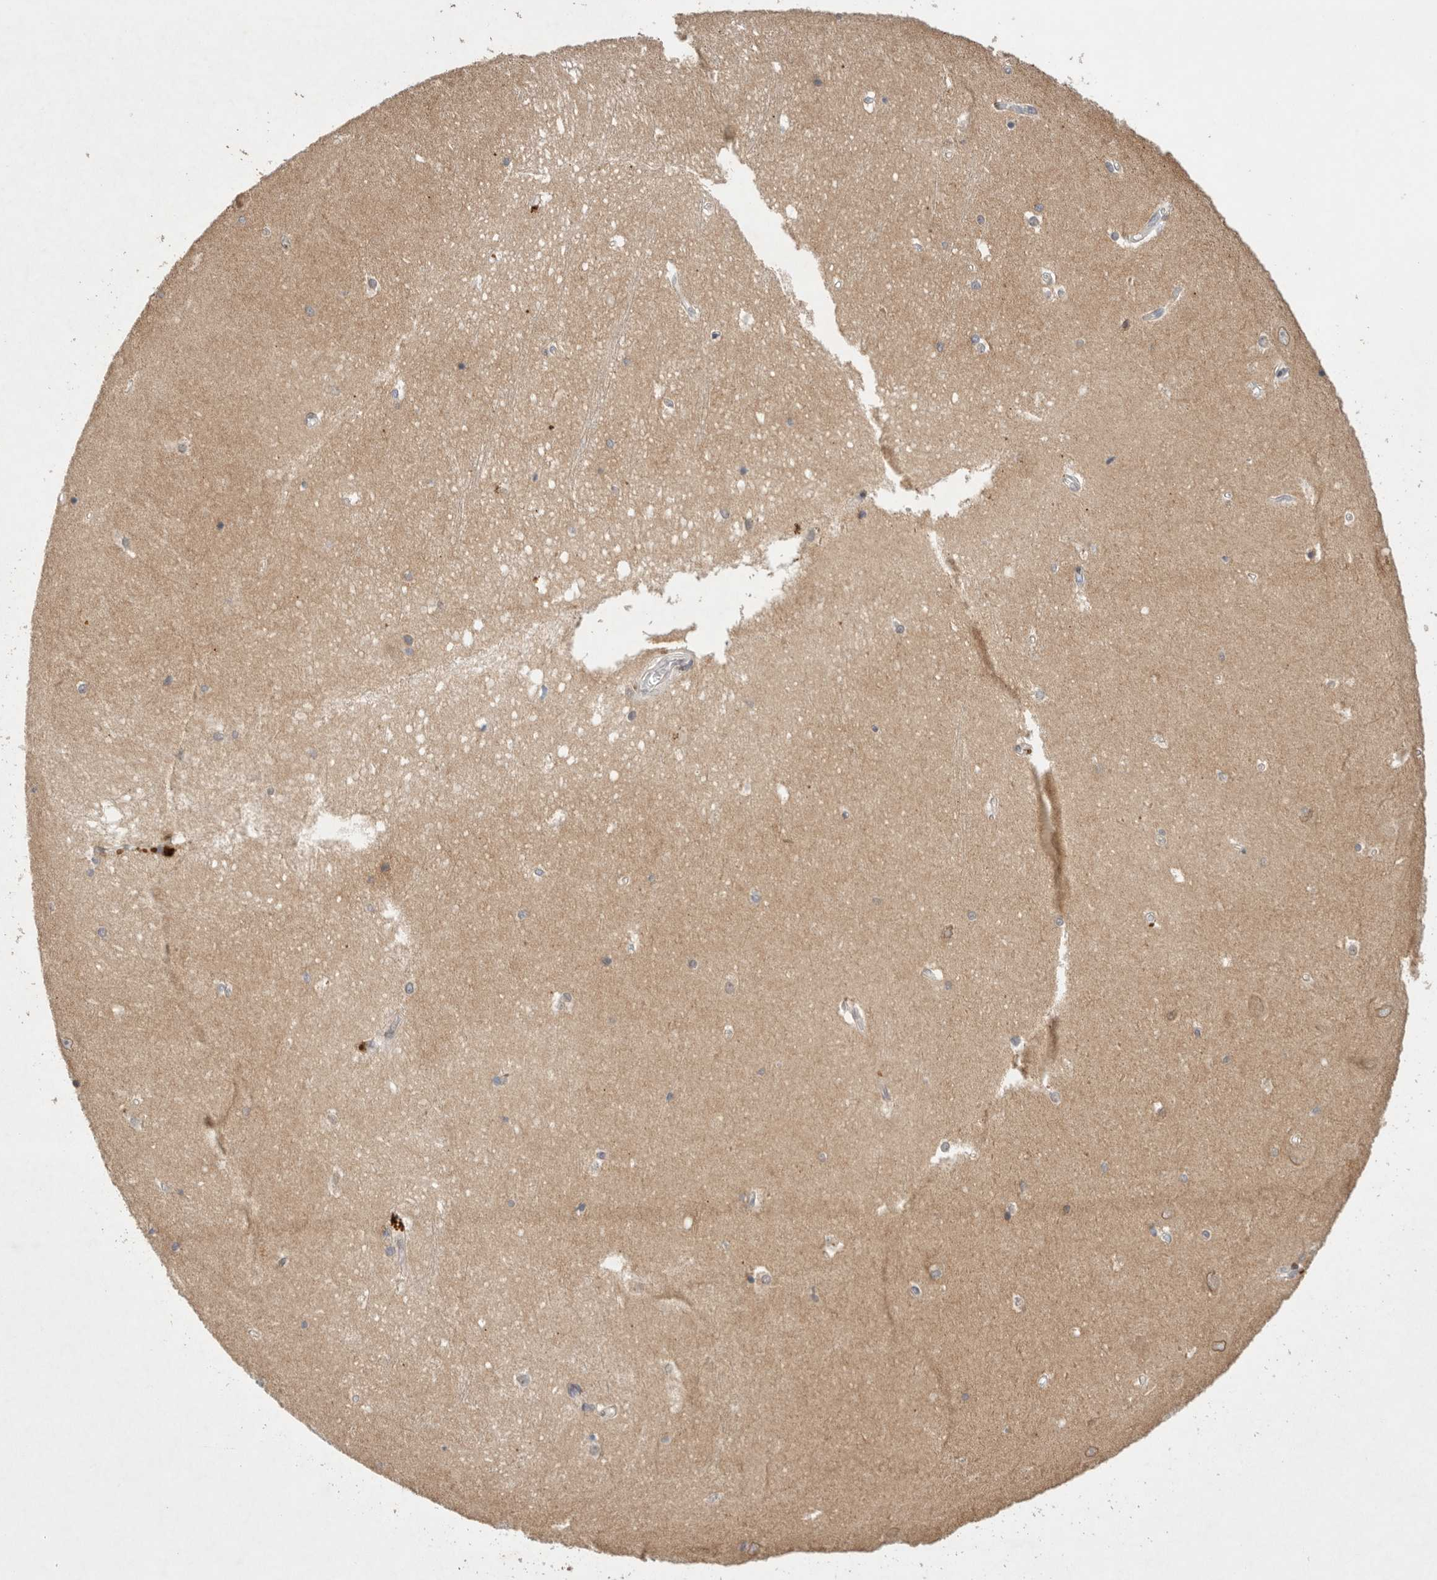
{"staining": {"intensity": "moderate", "quantity": "<25%", "location": "nuclear"}, "tissue": "hippocampus", "cell_type": "Glial cells", "image_type": "normal", "snomed": [{"axis": "morphology", "description": "Normal tissue, NOS"}, {"axis": "topography", "description": "Hippocampus"}], "caption": "Glial cells display low levels of moderate nuclear staining in approximately <25% of cells in benign human hippocampus.", "gene": "LEMD3", "patient": {"sex": "male", "age": 45}}